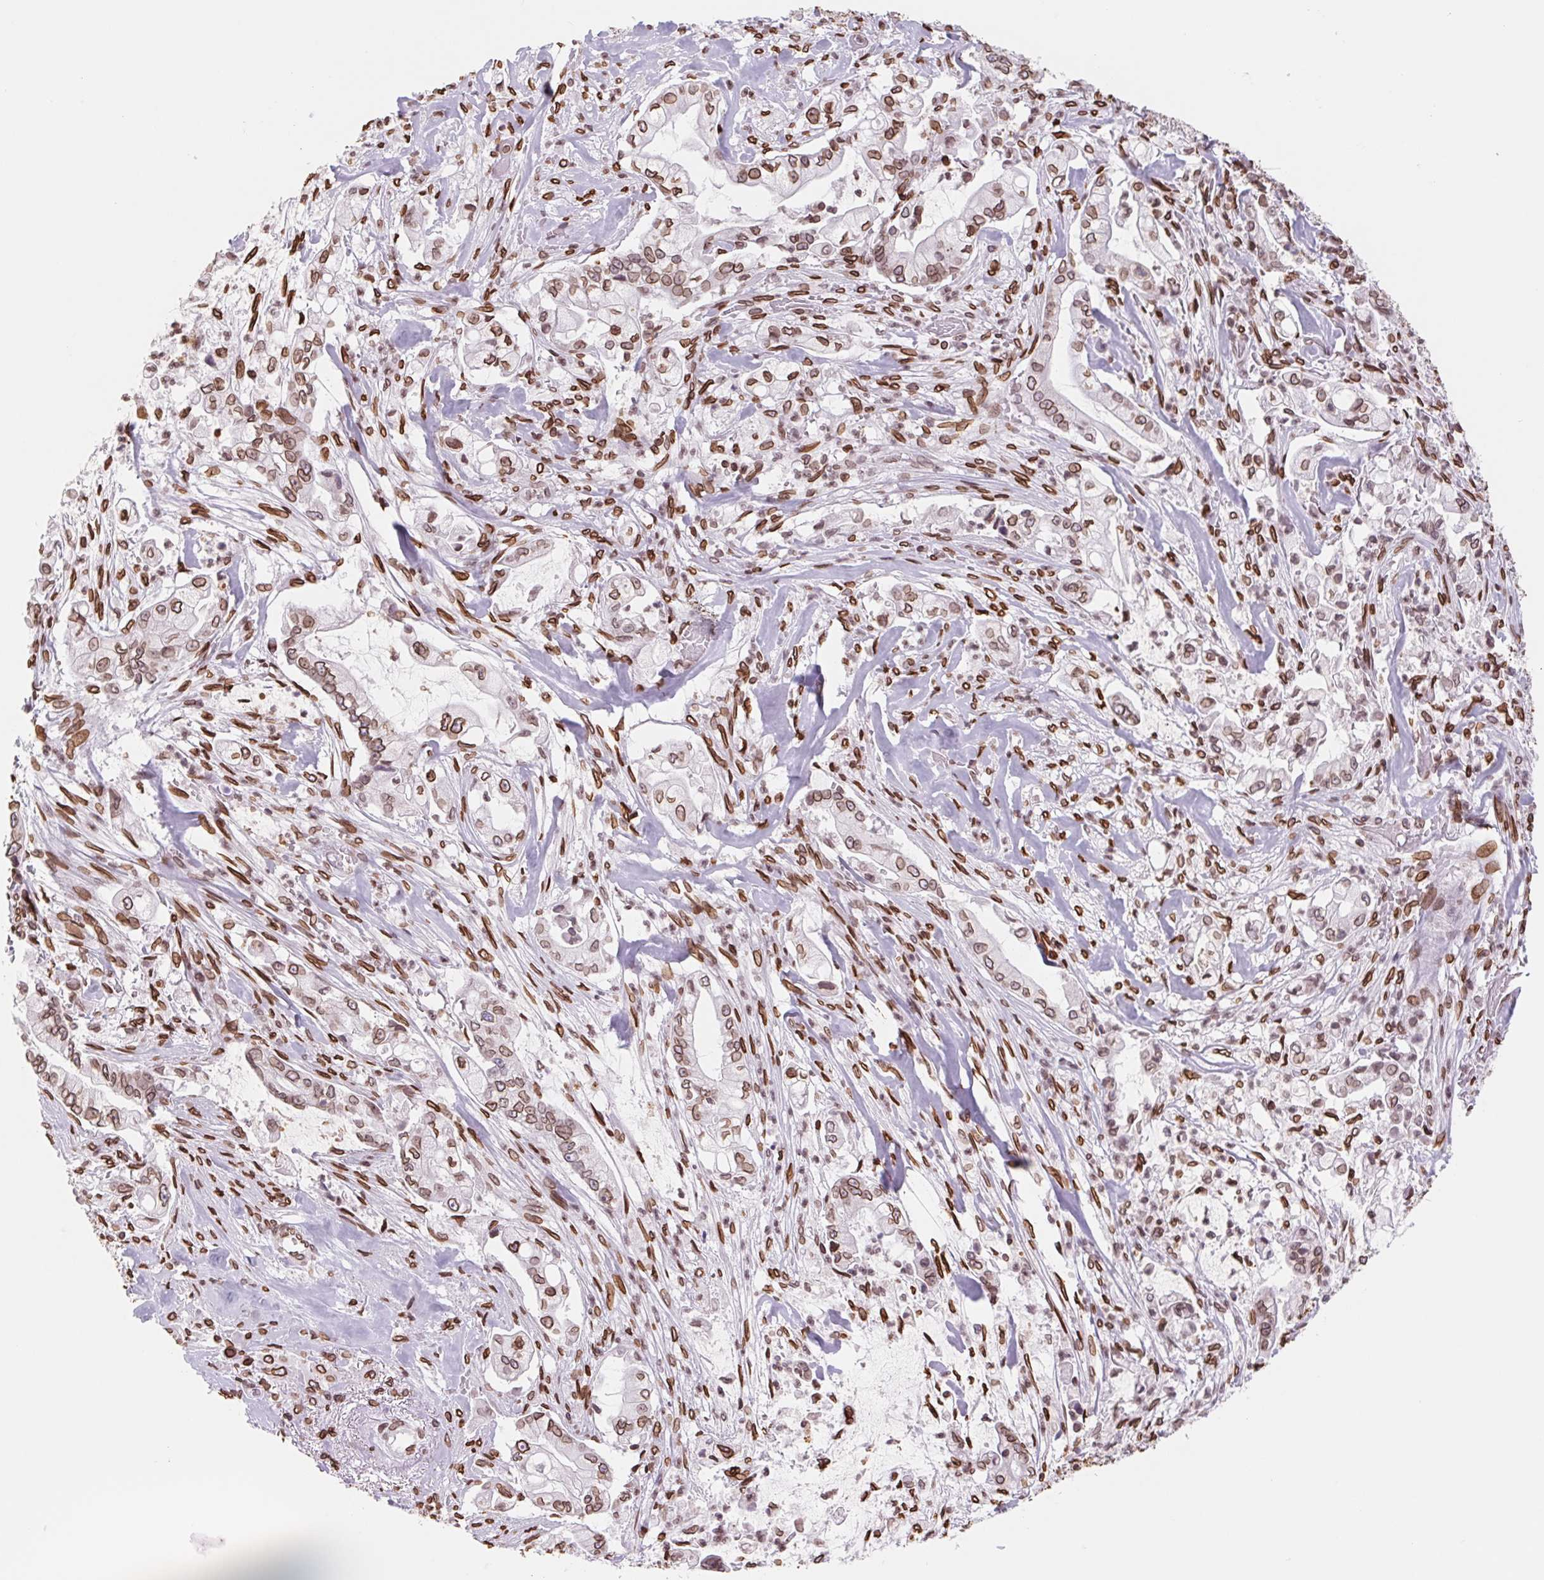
{"staining": {"intensity": "moderate", "quantity": ">75%", "location": "cytoplasmic/membranous,nuclear"}, "tissue": "pancreatic cancer", "cell_type": "Tumor cells", "image_type": "cancer", "snomed": [{"axis": "morphology", "description": "Adenocarcinoma, NOS"}, {"axis": "topography", "description": "Pancreas"}], "caption": "Tumor cells exhibit medium levels of moderate cytoplasmic/membranous and nuclear positivity in approximately >75% of cells in adenocarcinoma (pancreatic). The staining is performed using DAB brown chromogen to label protein expression. The nuclei are counter-stained blue using hematoxylin.", "gene": "LMNB2", "patient": {"sex": "female", "age": 69}}